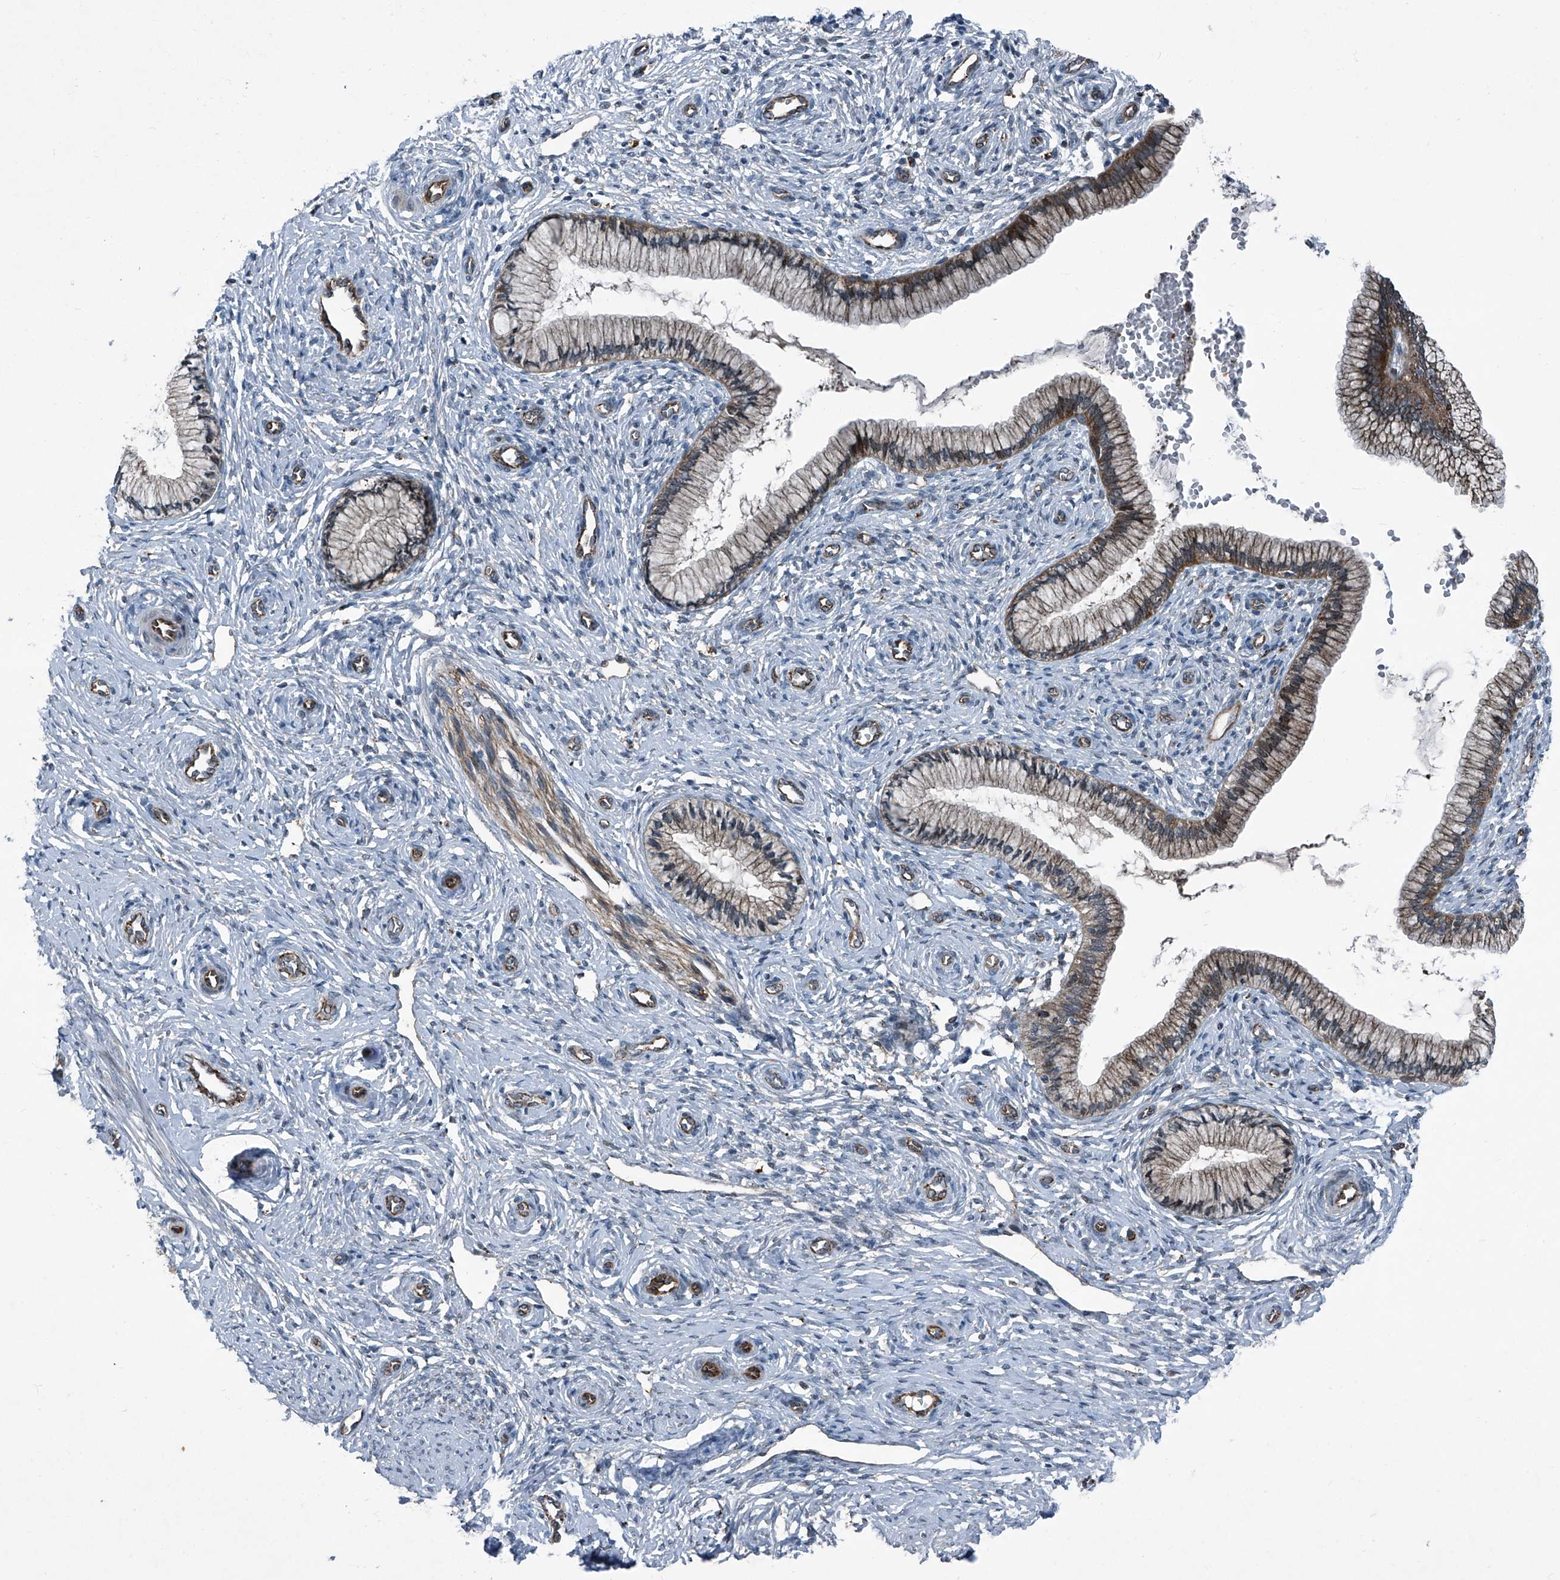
{"staining": {"intensity": "moderate", "quantity": ">75%", "location": "cytoplasmic/membranous"}, "tissue": "cervix", "cell_type": "Glandular cells", "image_type": "normal", "snomed": [{"axis": "morphology", "description": "Normal tissue, NOS"}, {"axis": "topography", "description": "Cervix"}], "caption": "IHC staining of normal cervix, which exhibits medium levels of moderate cytoplasmic/membranous expression in approximately >75% of glandular cells indicating moderate cytoplasmic/membranous protein staining. The staining was performed using DAB (brown) for protein detection and nuclei were counterstained in hematoxylin (blue).", "gene": "SENP2", "patient": {"sex": "female", "age": 27}}